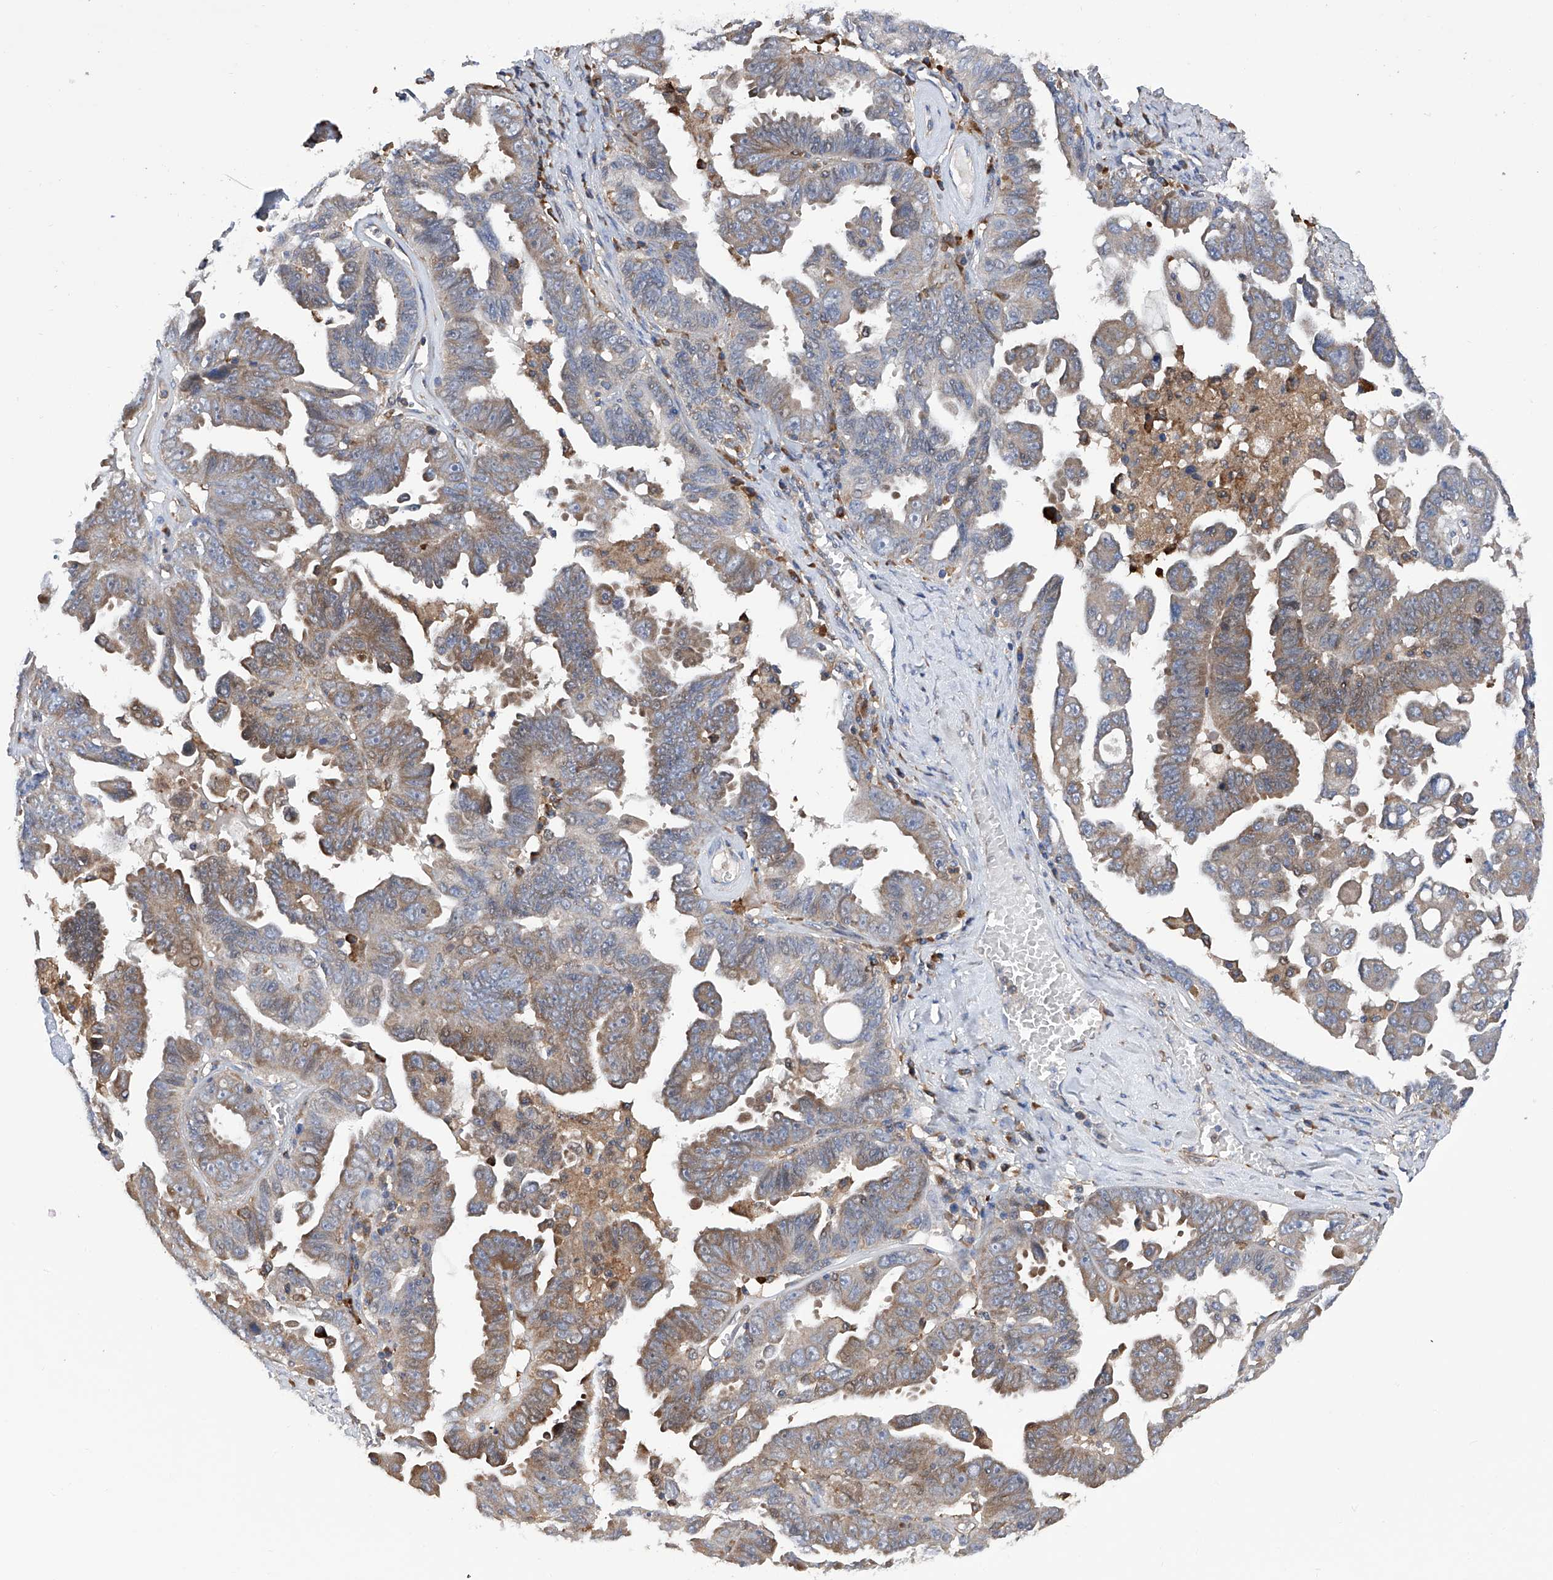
{"staining": {"intensity": "moderate", "quantity": "25%-75%", "location": "cytoplasmic/membranous"}, "tissue": "ovarian cancer", "cell_type": "Tumor cells", "image_type": "cancer", "snomed": [{"axis": "morphology", "description": "Carcinoma, endometroid"}, {"axis": "topography", "description": "Ovary"}], "caption": "Human ovarian cancer (endometroid carcinoma) stained with a protein marker reveals moderate staining in tumor cells.", "gene": "INPP5B", "patient": {"sex": "female", "age": 62}}